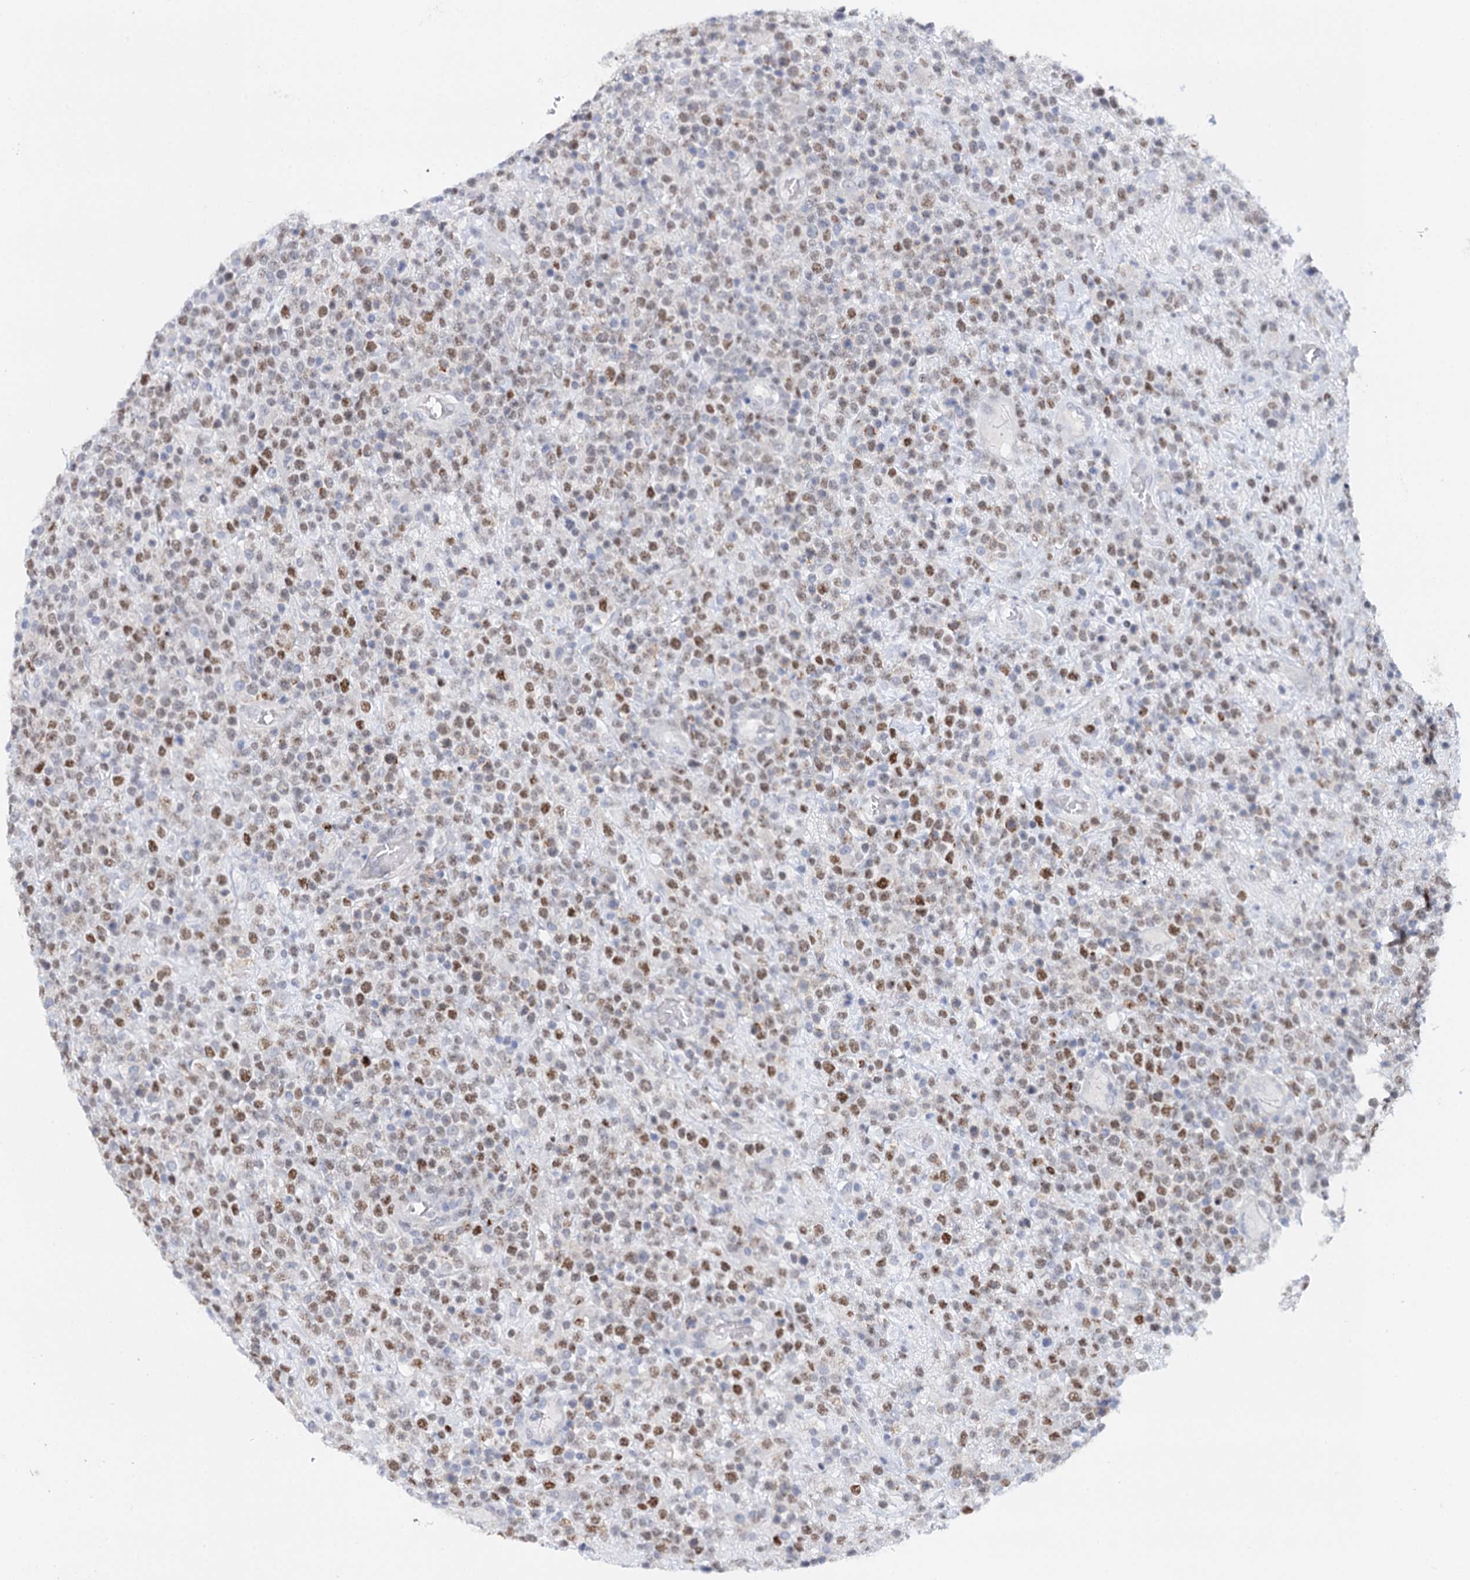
{"staining": {"intensity": "moderate", "quantity": "25%-75%", "location": "cytoplasmic/membranous"}, "tissue": "lymphoma", "cell_type": "Tumor cells", "image_type": "cancer", "snomed": [{"axis": "morphology", "description": "Malignant lymphoma, non-Hodgkin's type, High grade"}, {"axis": "topography", "description": "Colon"}], "caption": "DAB immunohistochemical staining of lymphoma displays moderate cytoplasmic/membranous protein positivity in approximately 25%-75% of tumor cells.", "gene": "TP53", "patient": {"sex": "female", "age": 53}}